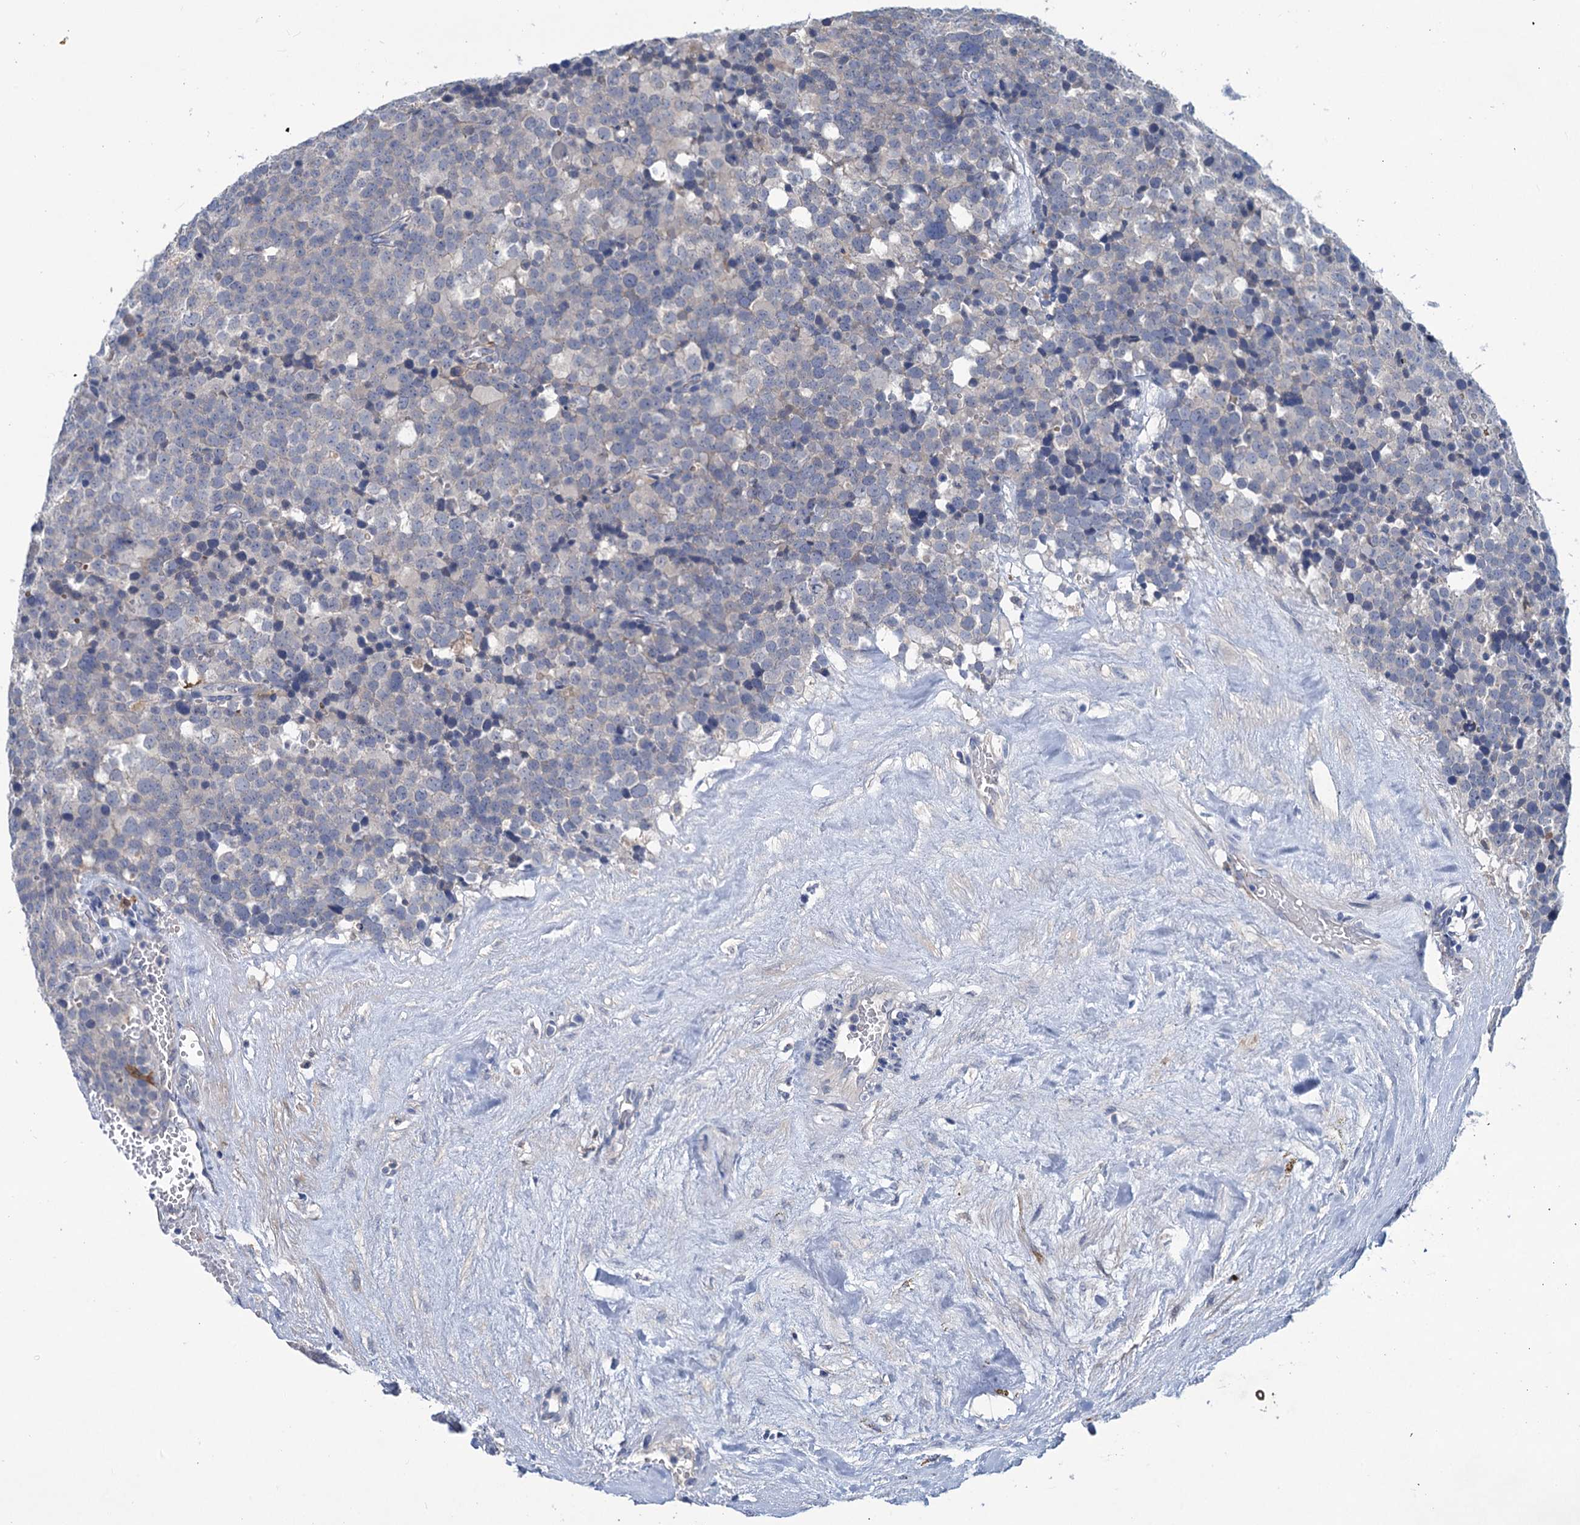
{"staining": {"intensity": "negative", "quantity": "none", "location": "none"}, "tissue": "testis cancer", "cell_type": "Tumor cells", "image_type": "cancer", "snomed": [{"axis": "morphology", "description": "Seminoma, NOS"}, {"axis": "topography", "description": "Testis"}], "caption": "Immunohistochemistry (IHC) of human testis cancer shows no staining in tumor cells. Nuclei are stained in blue.", "gene": "RTKN2", "patient": {"sex": "male", "age": 71}}